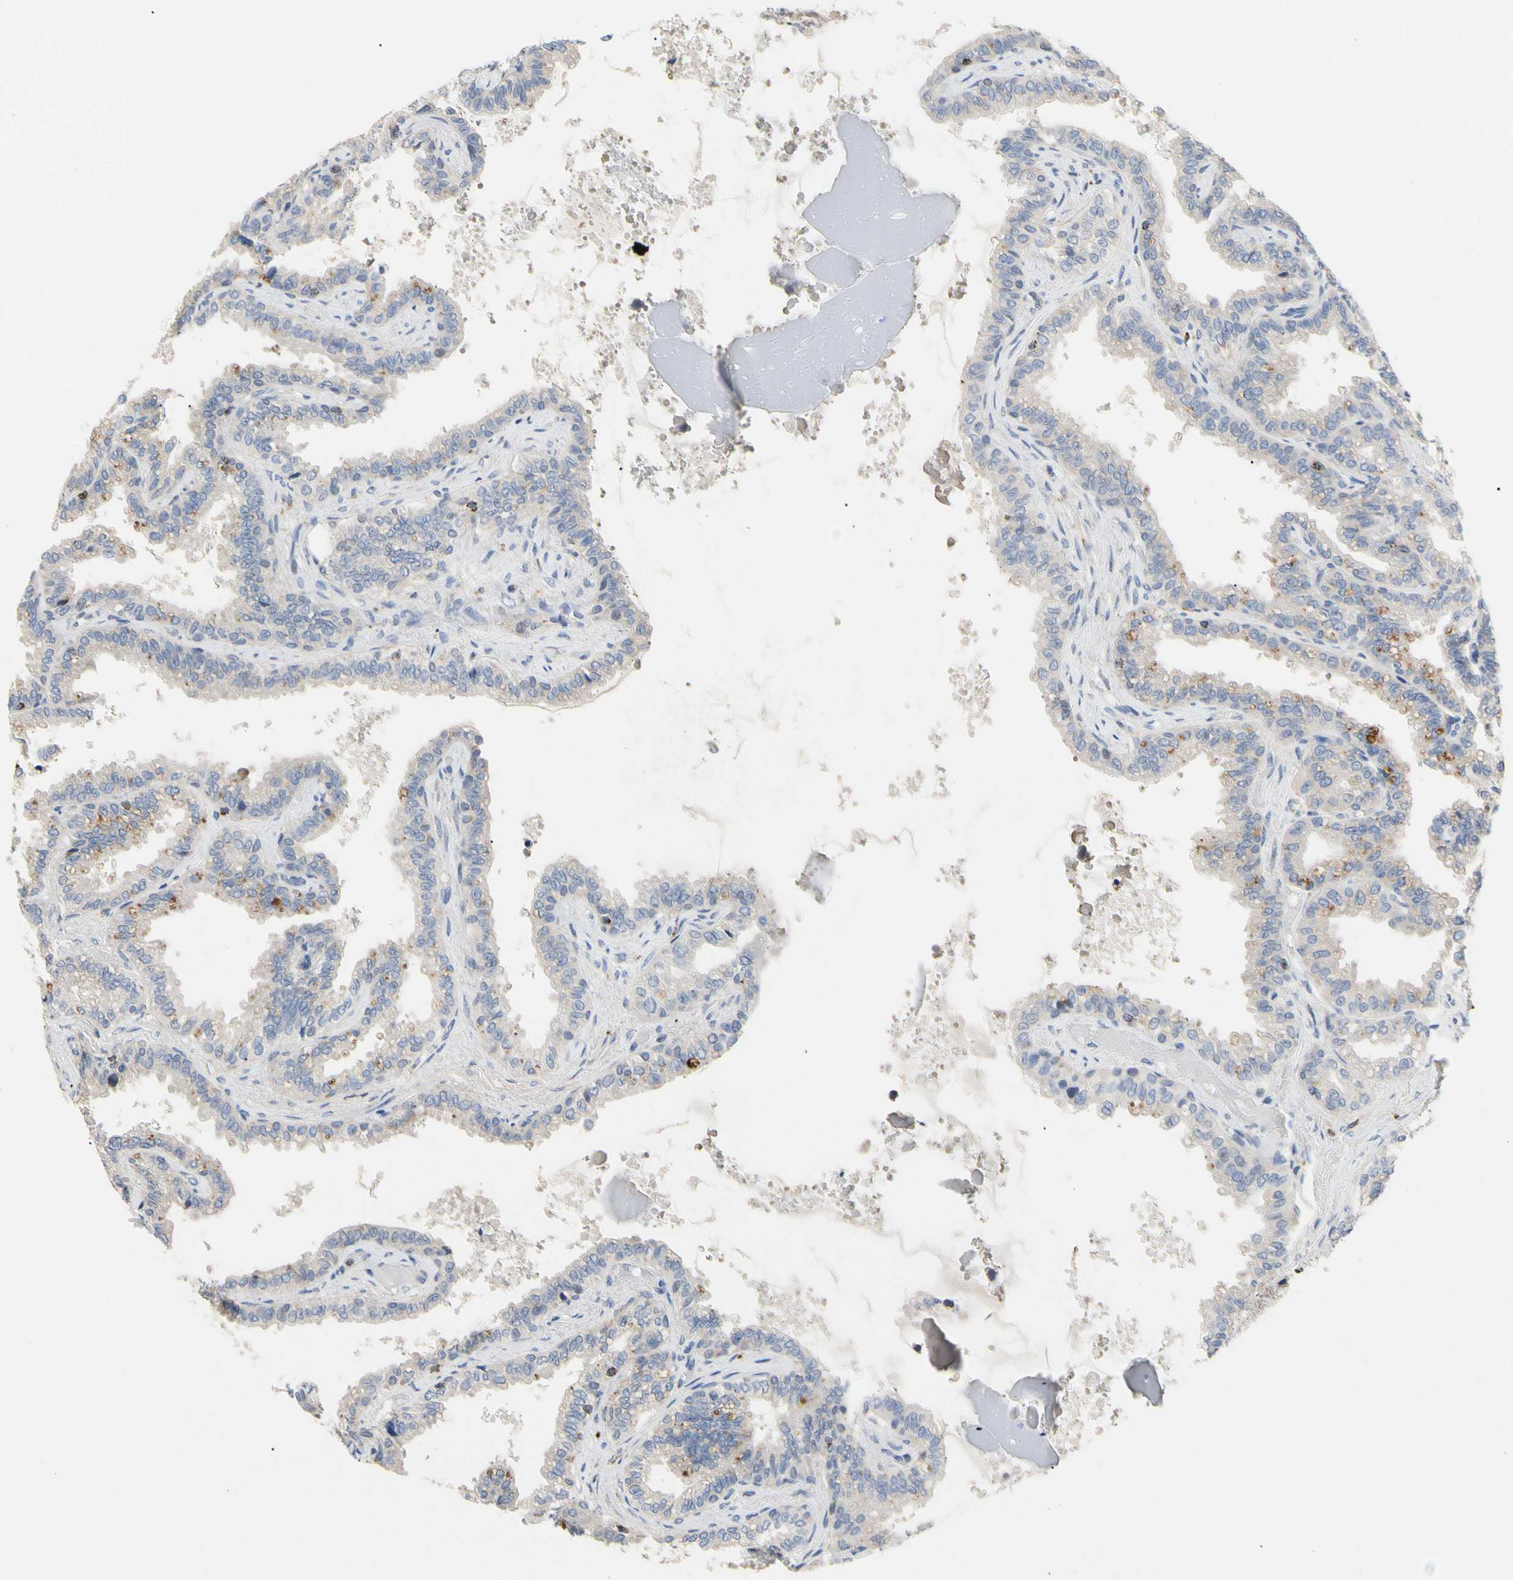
{"staining": {"intensity": "moderate", "quantity": "<25%", "location": "cytoplasmic/membranous"}, "tissue": "seminal vesicle", "cell_type": "Glandular cells", "image_type": "normal", "snomed": [{"axis": "morphology", "description": "Normal tissue, NOS"}, {"axis": "topography", "description": "Seminal veicle"}], "caption": "Protein expression analysis of unremarkable seminal vesicle exhibits moderate cytoplasmic/membranous expression in about <25% of glandular cells.", "gene": "ADA2", "patient": {"sex": "male", "age": 46}}